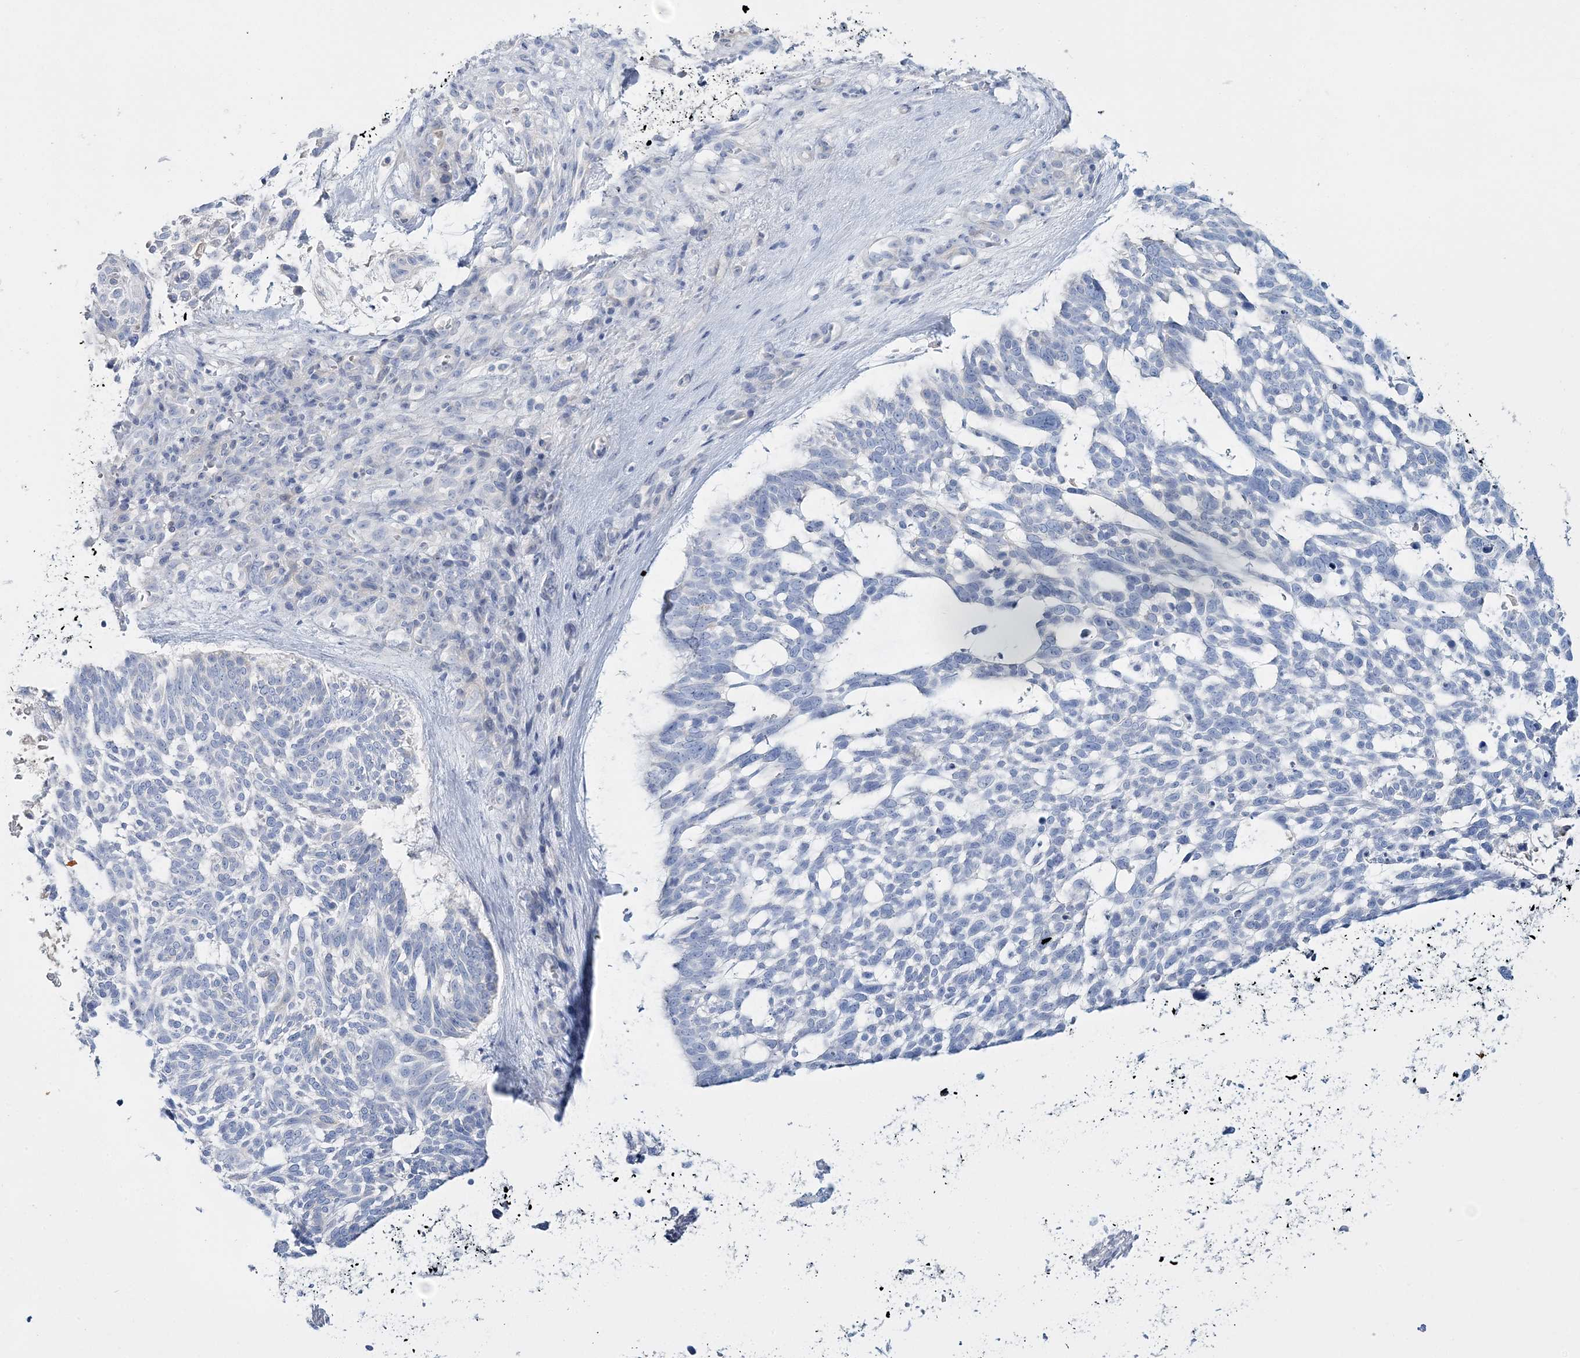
{"staining": {"intensity": "negative", "quantity": "none", "location": "none"}, "tissue": "skin cancer", "cell_type": "Tumor cells", "image_type": "cancer", "snomed": [{"axis": "morphology", "description": "Basal cell carcinoma"}, {"axis": "topography", "description": "Skin"}], "caption": "Tumor cells are negative for protein expression in human basal cell carcinoma (skin).", "gene": "WDSUB1", "patient": {"sex": "male", "age": 88}}